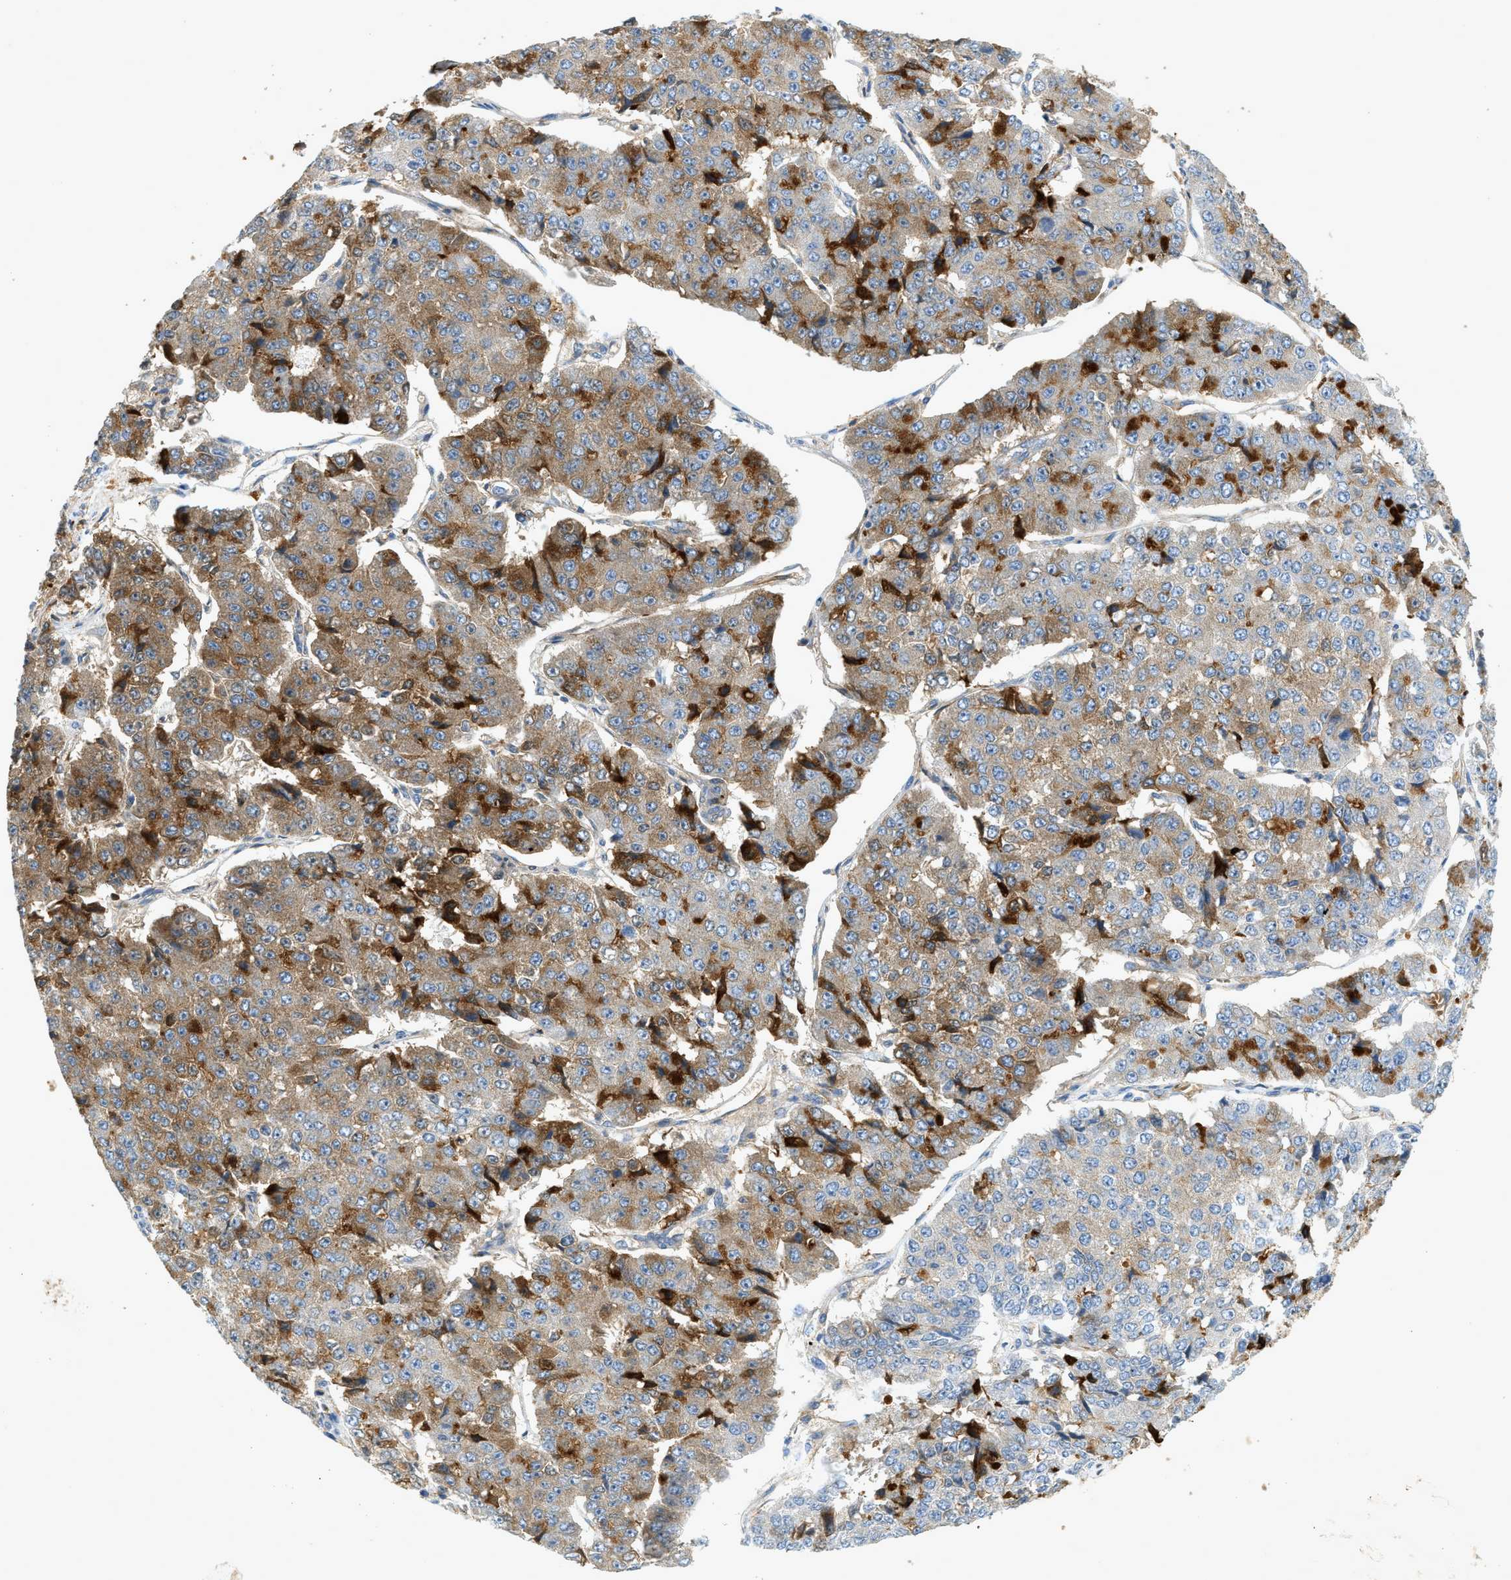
{"staining": {"intensity": "moderate", "quantity": ">75%", "location": "cytoplasmic/membranous"}, "tissue": "pancreatic cancer", "cell_type": "Tumor cells", "image_type": "cancer", "snomed": [{"axis": "morphology", "description": "Adenocarcinoma, NOS"}, {"axis": "topography", "description": "Pancreas"}], "caption": "Immunohistochemical staining of pancreatic cancer (adenocarcinoma) displays medium levels of moderate cytoplasmic/membranous protein positivity in about >75% of tumor cells. The staining is performed using DAB (3,3'-diaminobenzidine) brown chromogen to label protein expression. The nuclei are counter-stained blue using hematoxylin.", "gene": "F2", "patient": {"sex": "male", "age": 50}}